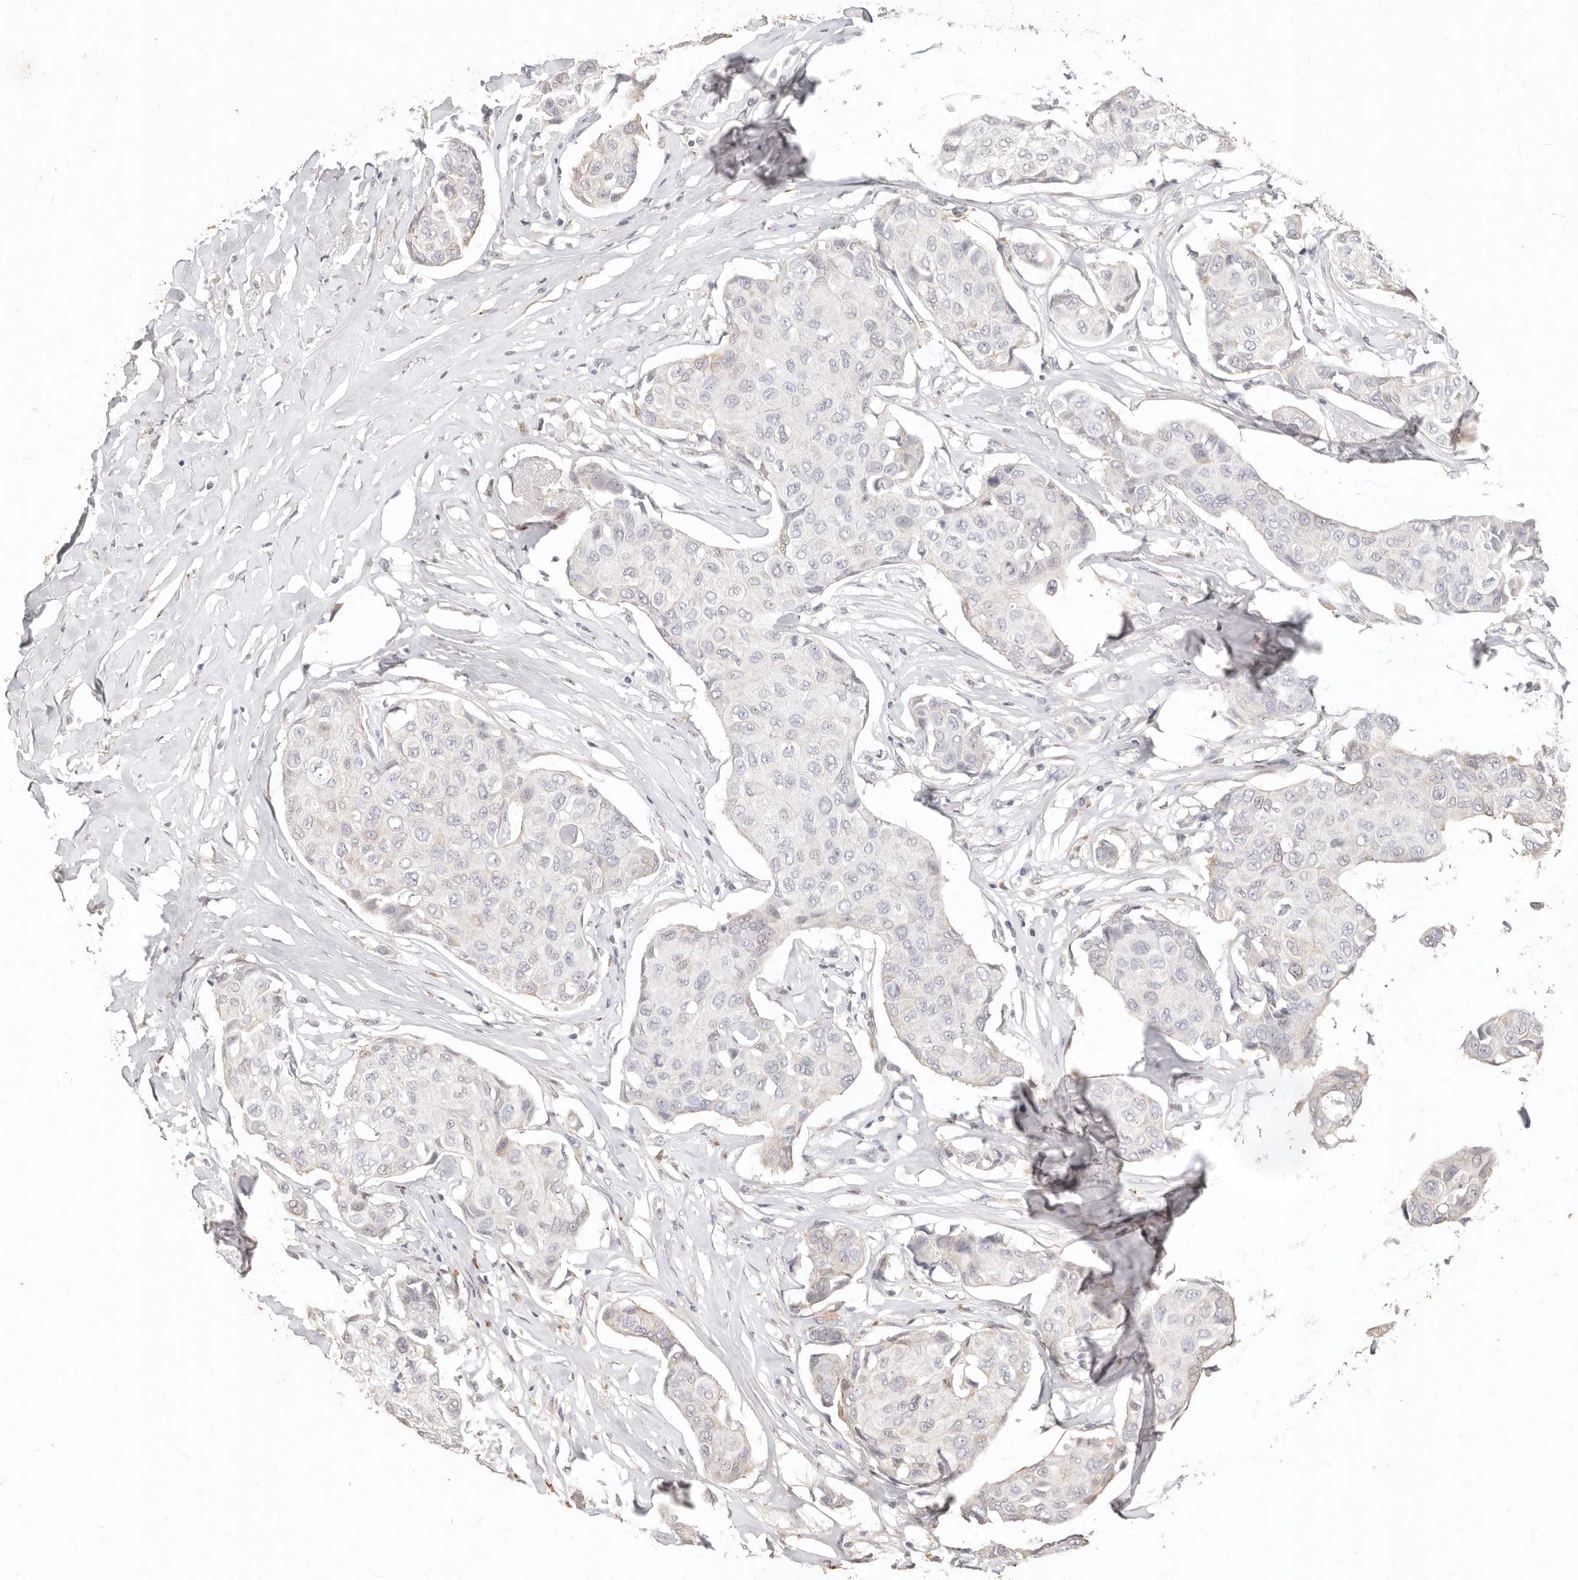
{"staining": {"intensity": "negative", "quantity": "none", "location": "none"}, "tissue": "breast cancer", "cell_type": "Tumor cells", "image_type": "cancer", "snomed": [{"axis": "morphology", "description": "Duct carcinoma"}, {"axis": "topography", "description": "Breast"}], "caption": "Intraductal carcinoma (breast) was stained to show a protein in brown. There is no significant expression in tumor cells. The staining is performed using DAB brown chromogen with nuclei counter-stained in using hematoxylin.", "gene": "KIF9", "patient": {"sex": "female", "age": 80}}